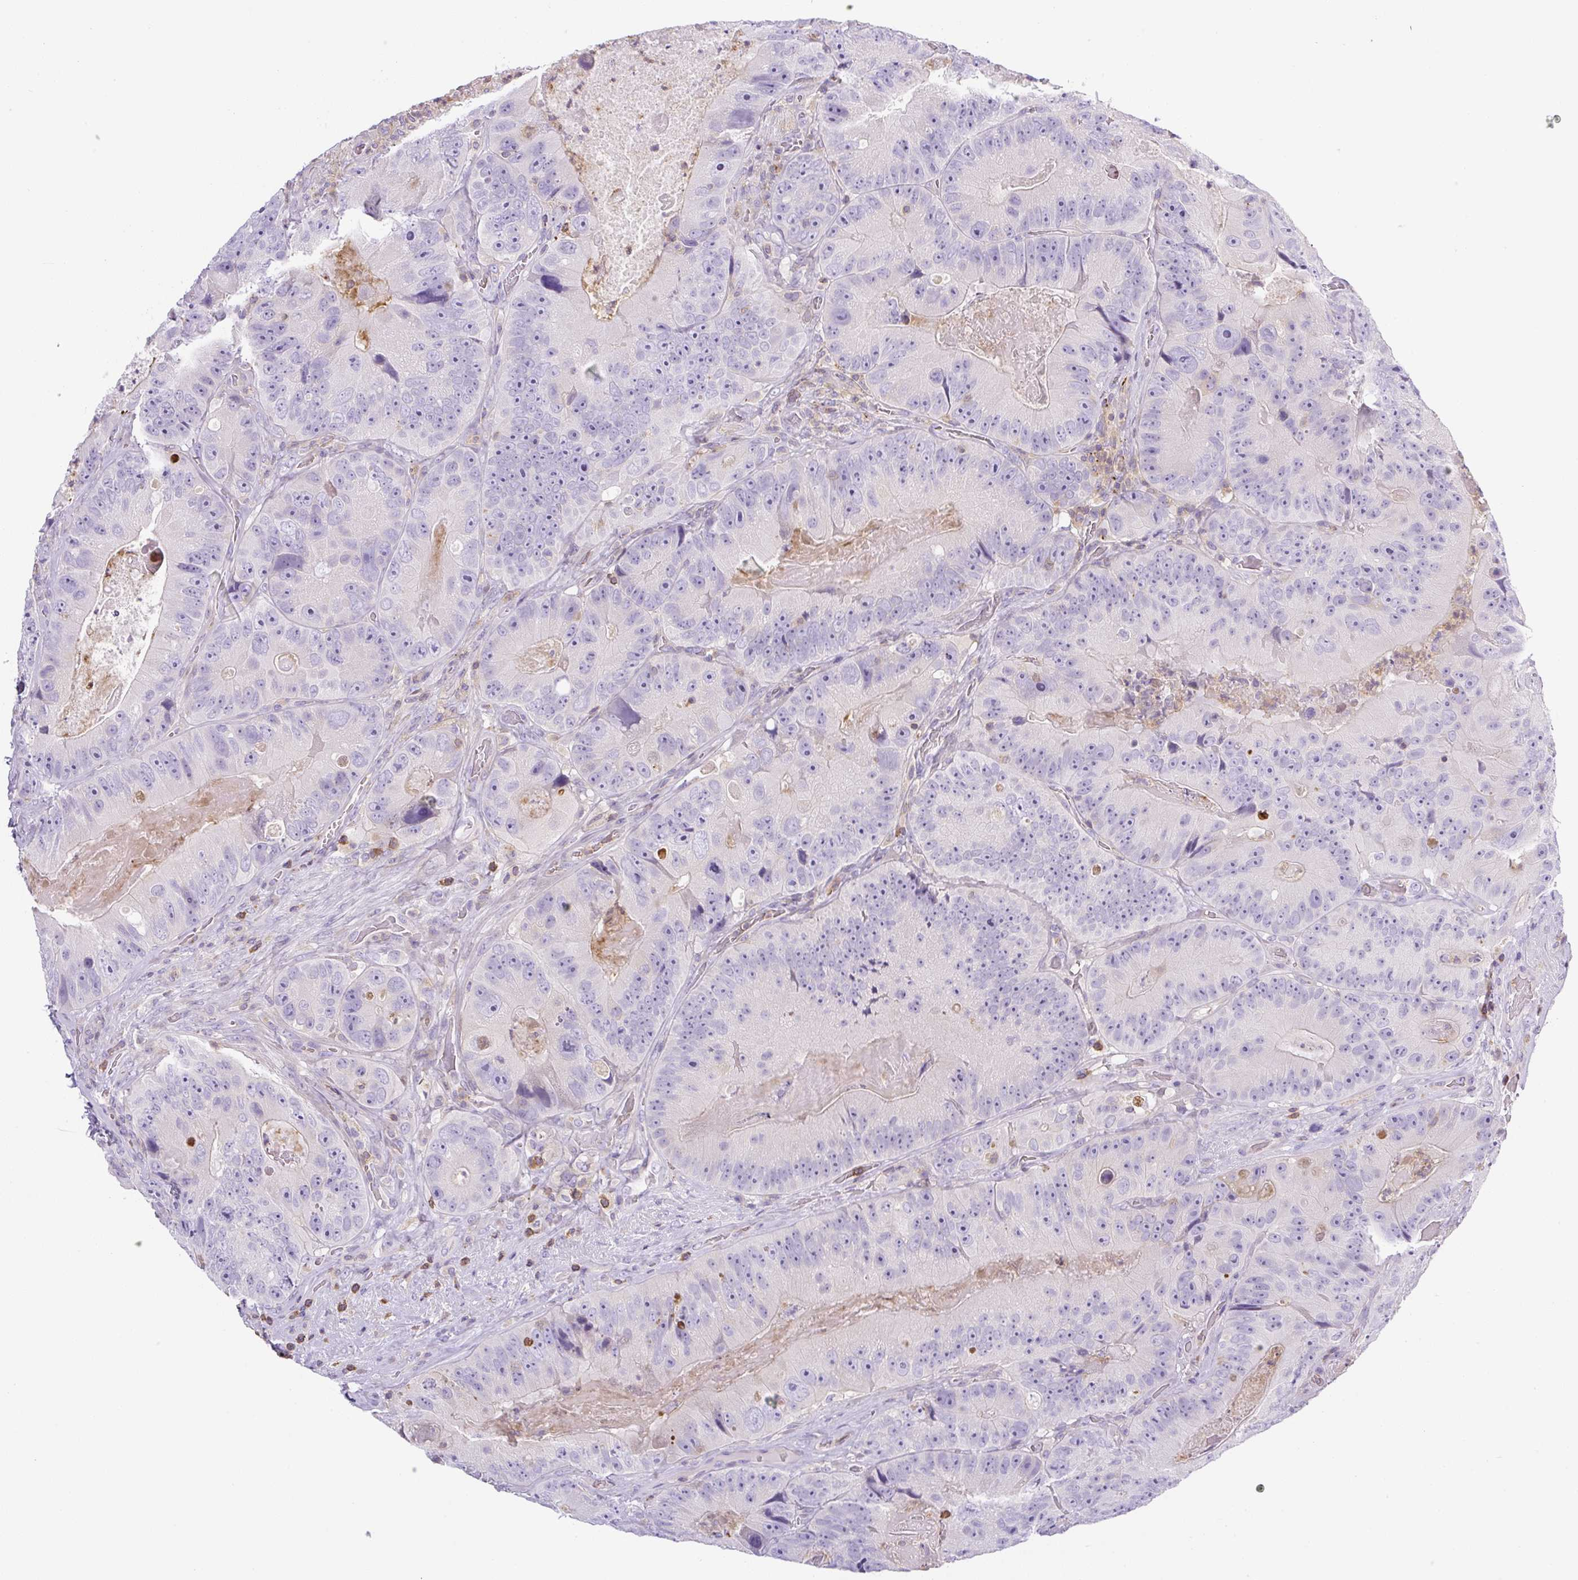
{"staining": {"intensity": "negative", "quantity": "none", "location": "none"}, "tissue": "colorectal cancer", "cell_type": "Tumor cells", "image_type": "cancer", "snomed": [{"axis": "morphology", "description": "Adenocarcinoma, NOS"}, {"axis": "topography", "description": "Colon"}], "caption": "Tumor cells are negative for protein expression in human colorectal cancer.", "gene": "PIP5KL1", "patient": {"sex": "female", "age": 86}}